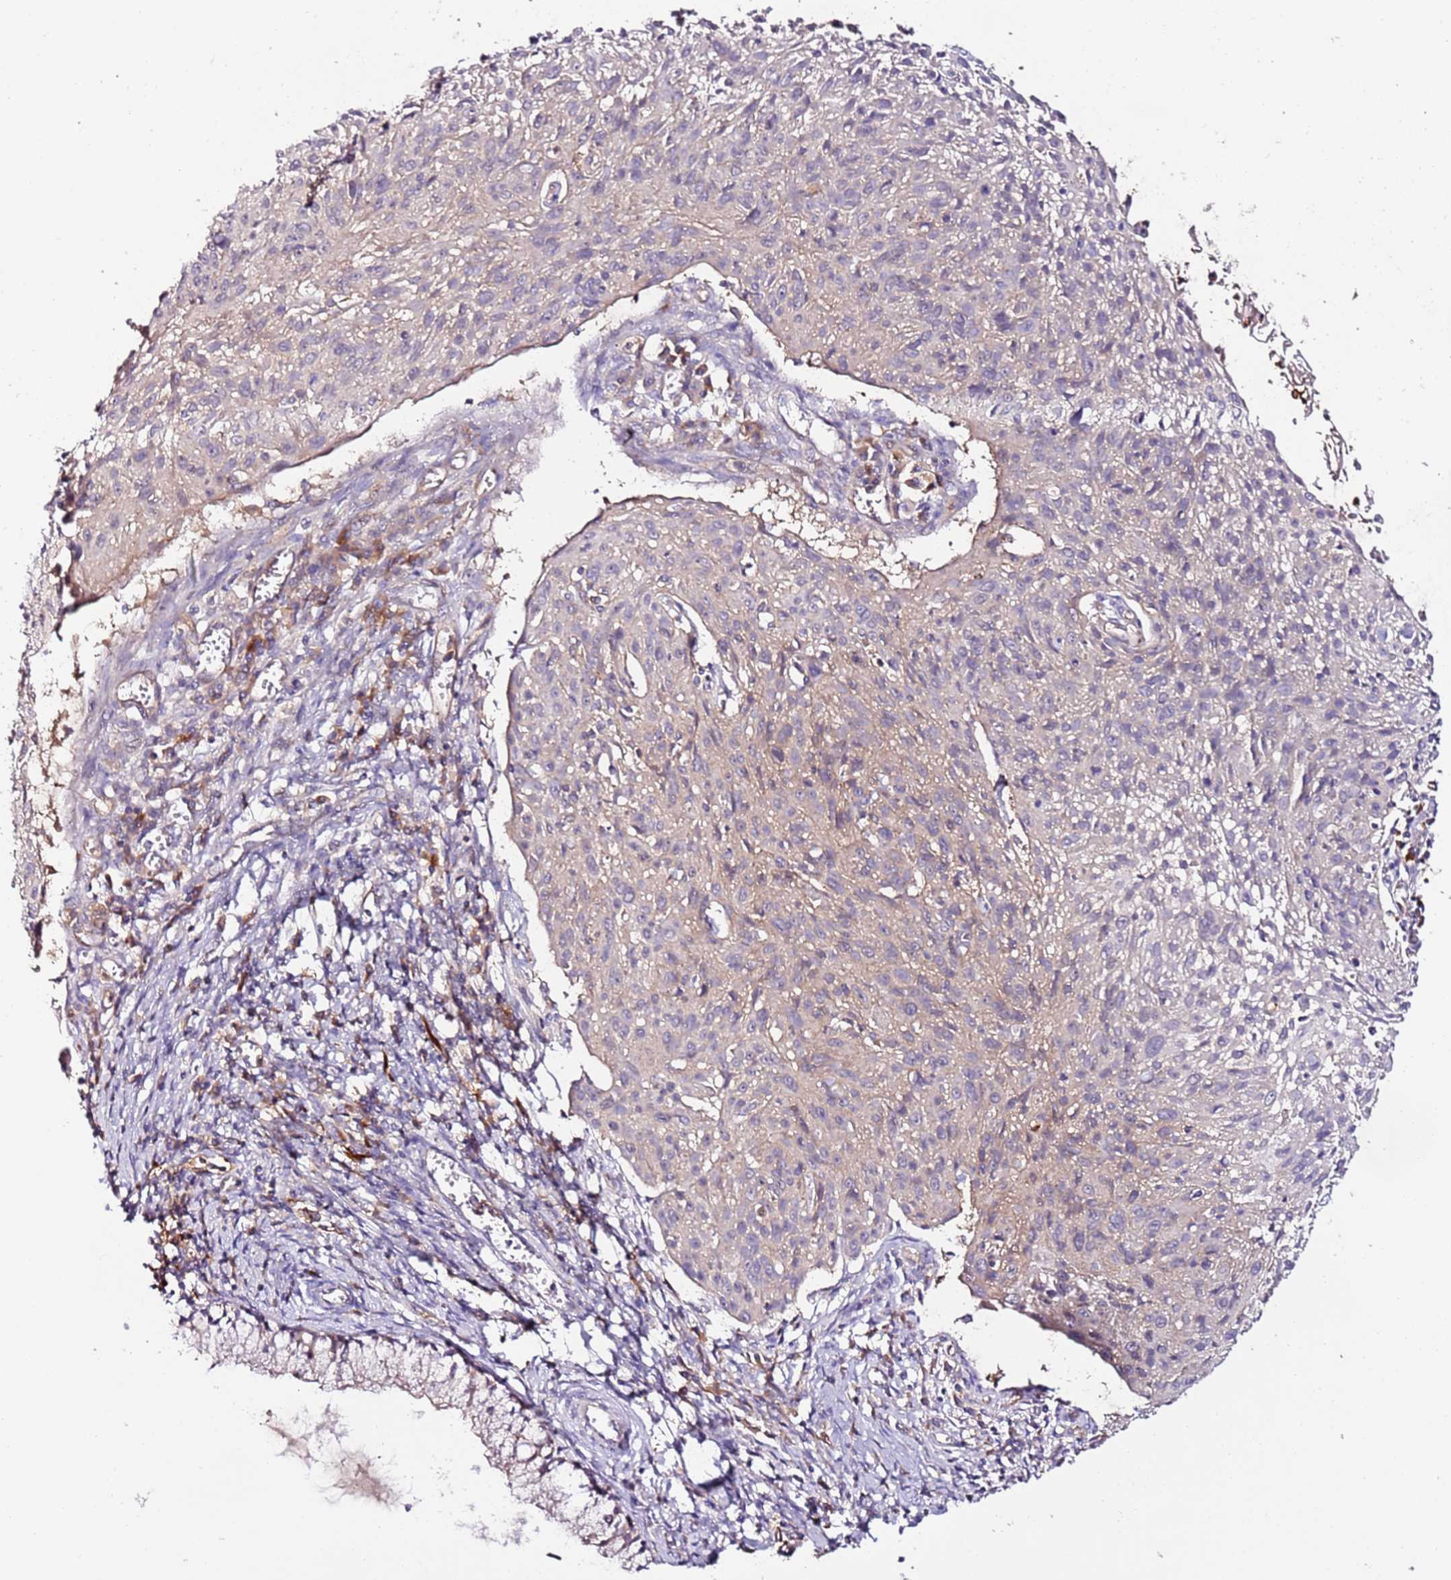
{"staining": {"intensity": "weak", "quantity": "<25%", "location": "cytoplasmic/membranous"}, "tissue": "cervical cancer", "cell_type": "Tumor cells", "image_type": "cancer", "snomed": [{"axis": "morphology", "description": "Squamous cell carcinoma, NOS"}, {"axis": "topography", "description": "Cervix"}], "caption": "Immunohistochemistry (IHC) micrograph of neoplastic tissue: cervical squamous cell carcinoma stained with DAB exhibits no significant protein positivity in tumor cells. Brightfield microscopy of immunohistochemistry (IHC) stained with DAB (3,3'-diaminobenzidine) (brown) and hematoxylin (blue), captured at high magnification.", "gene": "FLVCR1", "patient": {"sex": "female", "age": 51}}